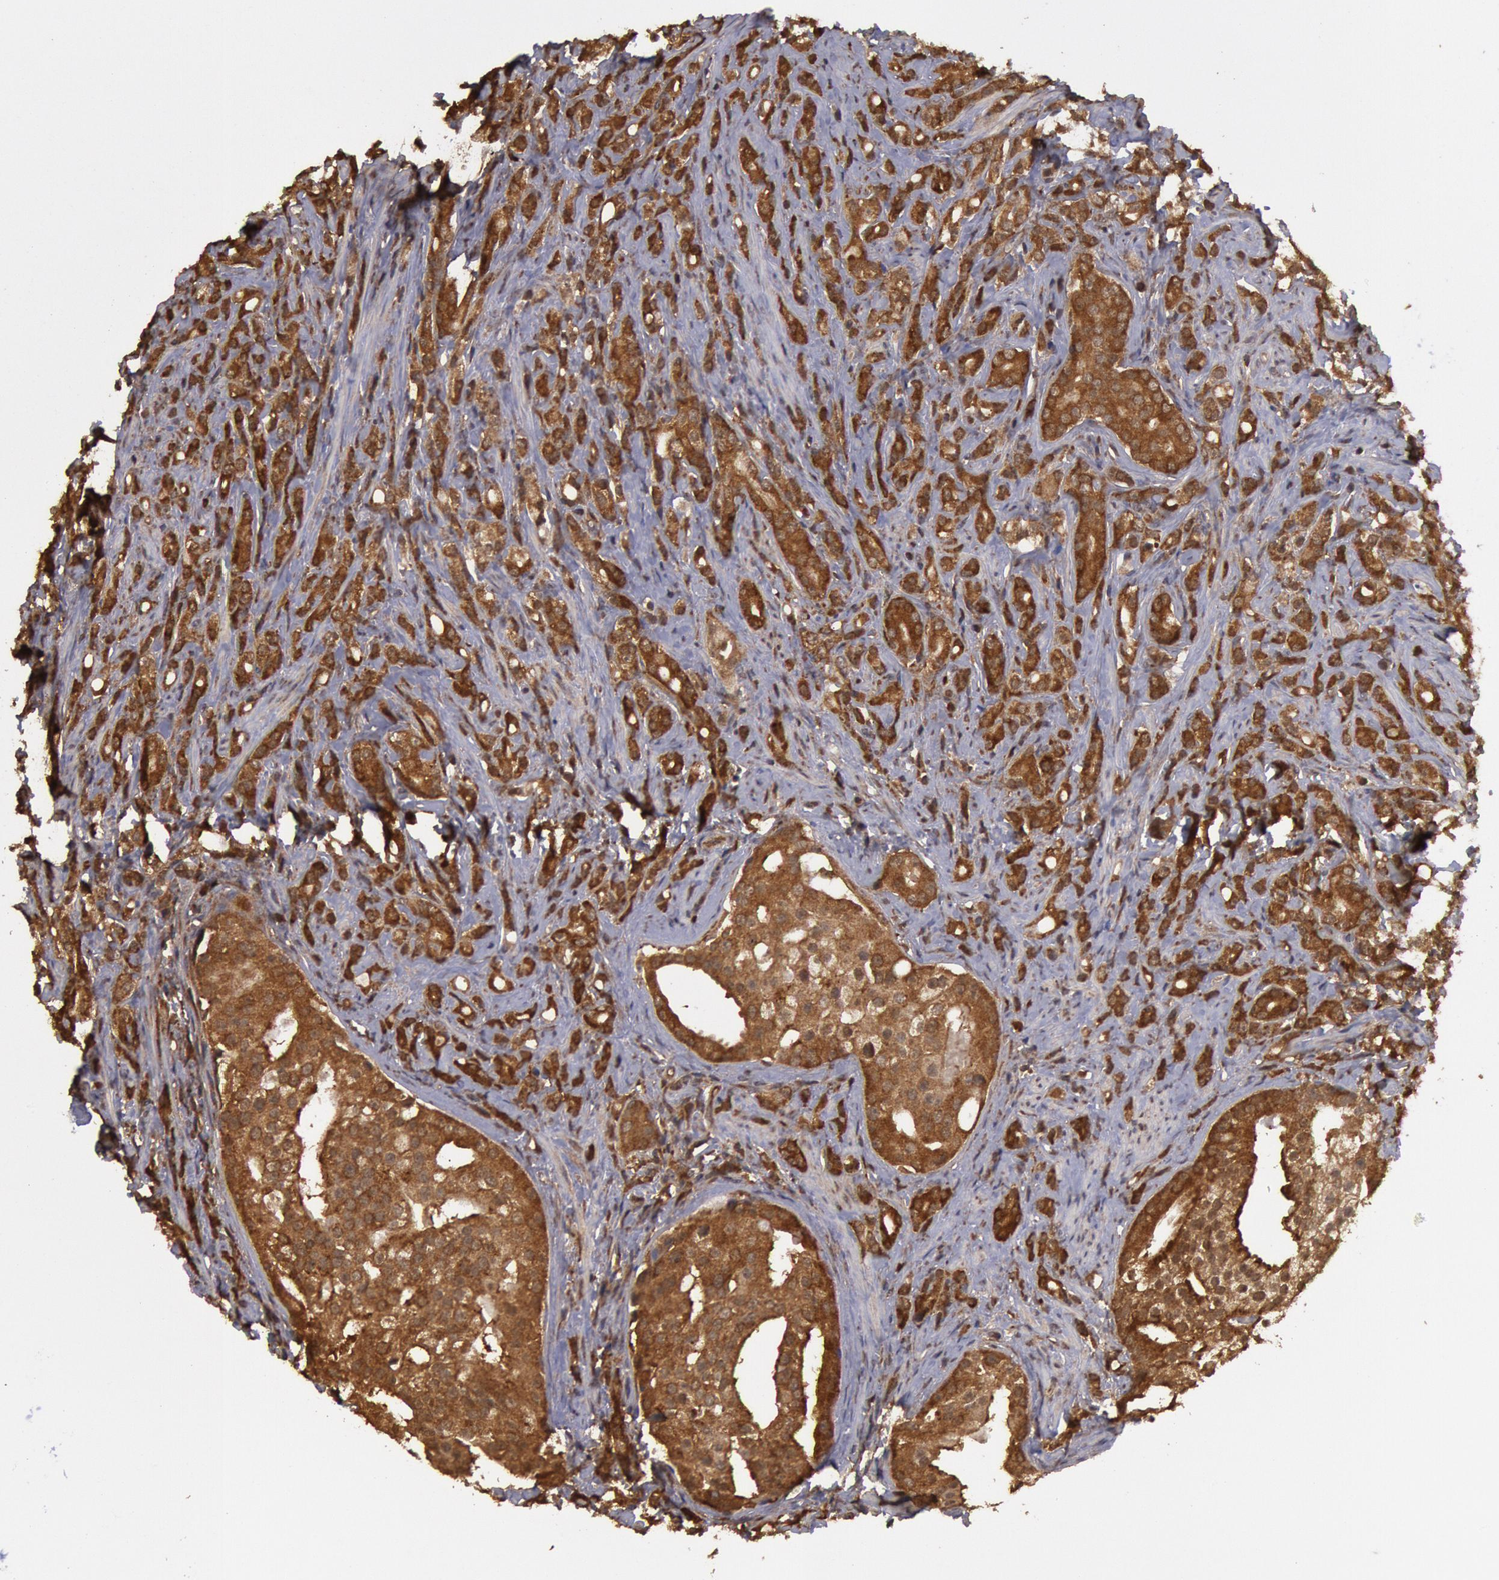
{"staining": {"intensity": "strong", "quantity": ">75%", "location": "cytoplasmic/membranous"}, "tissue": "prostate cancer", "cell_type": "Tumor cells", "image_type": "cancer", "snomed": [{"axis": "morphology", "description": "Adenocarcinoma, Medium grade"}, {"axis": "topography", "description": "Prostate"}], "caption": "Immunohistochemistry (IHC) staining of prostate cancer (adenocarcinoma (medium-grade)), which displays high levels of strong cytoplasmic/membranous expression in approximately >75% of tumor cells indicating strong cytoplasmic/membranous protein staining. The staining was performed using DAB (3,3'-diaminobenzidine) (brown) for protein detection and nuclei were counterstained in hematoxylin (blue).", "gene": "USP14", "patient": {"sex": "male", "age": 59}}